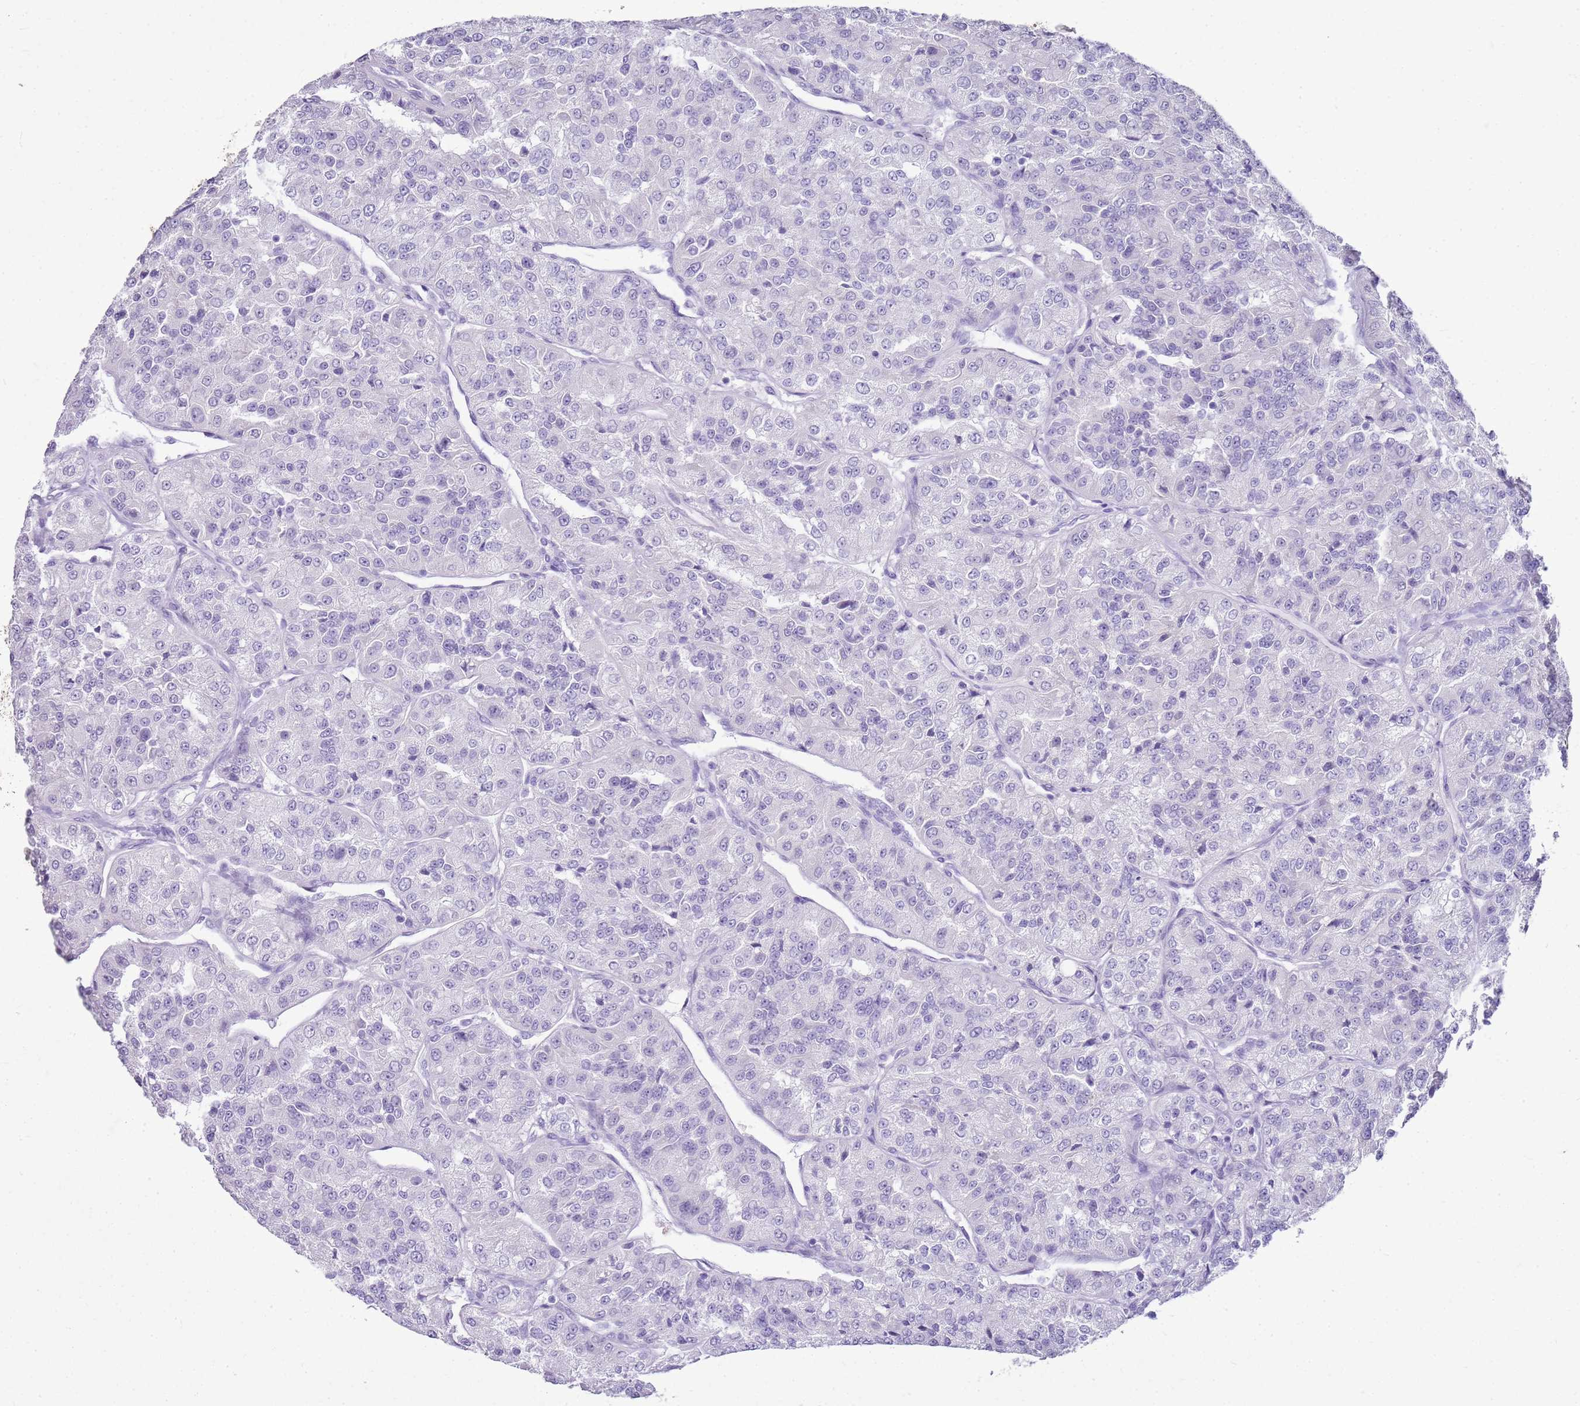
{"staining": {"intensity": "negative", "quantity": "none", "location": "none"}, "tissue": "renal cancer", "cell_type": "Tumor cells", "image_type": "cancer", "snomed": [{"axis": "morphology", "description": "Adenocarcinoma, NOS"}, {"axis": "topography", "description": "Kidney"}], "caption": "Human renal cancer stained for a protein using IHC reveals no positivity in tumor cells.", "gene": "SULT1E1", "patient": {"sex": "female", "age": 63}}